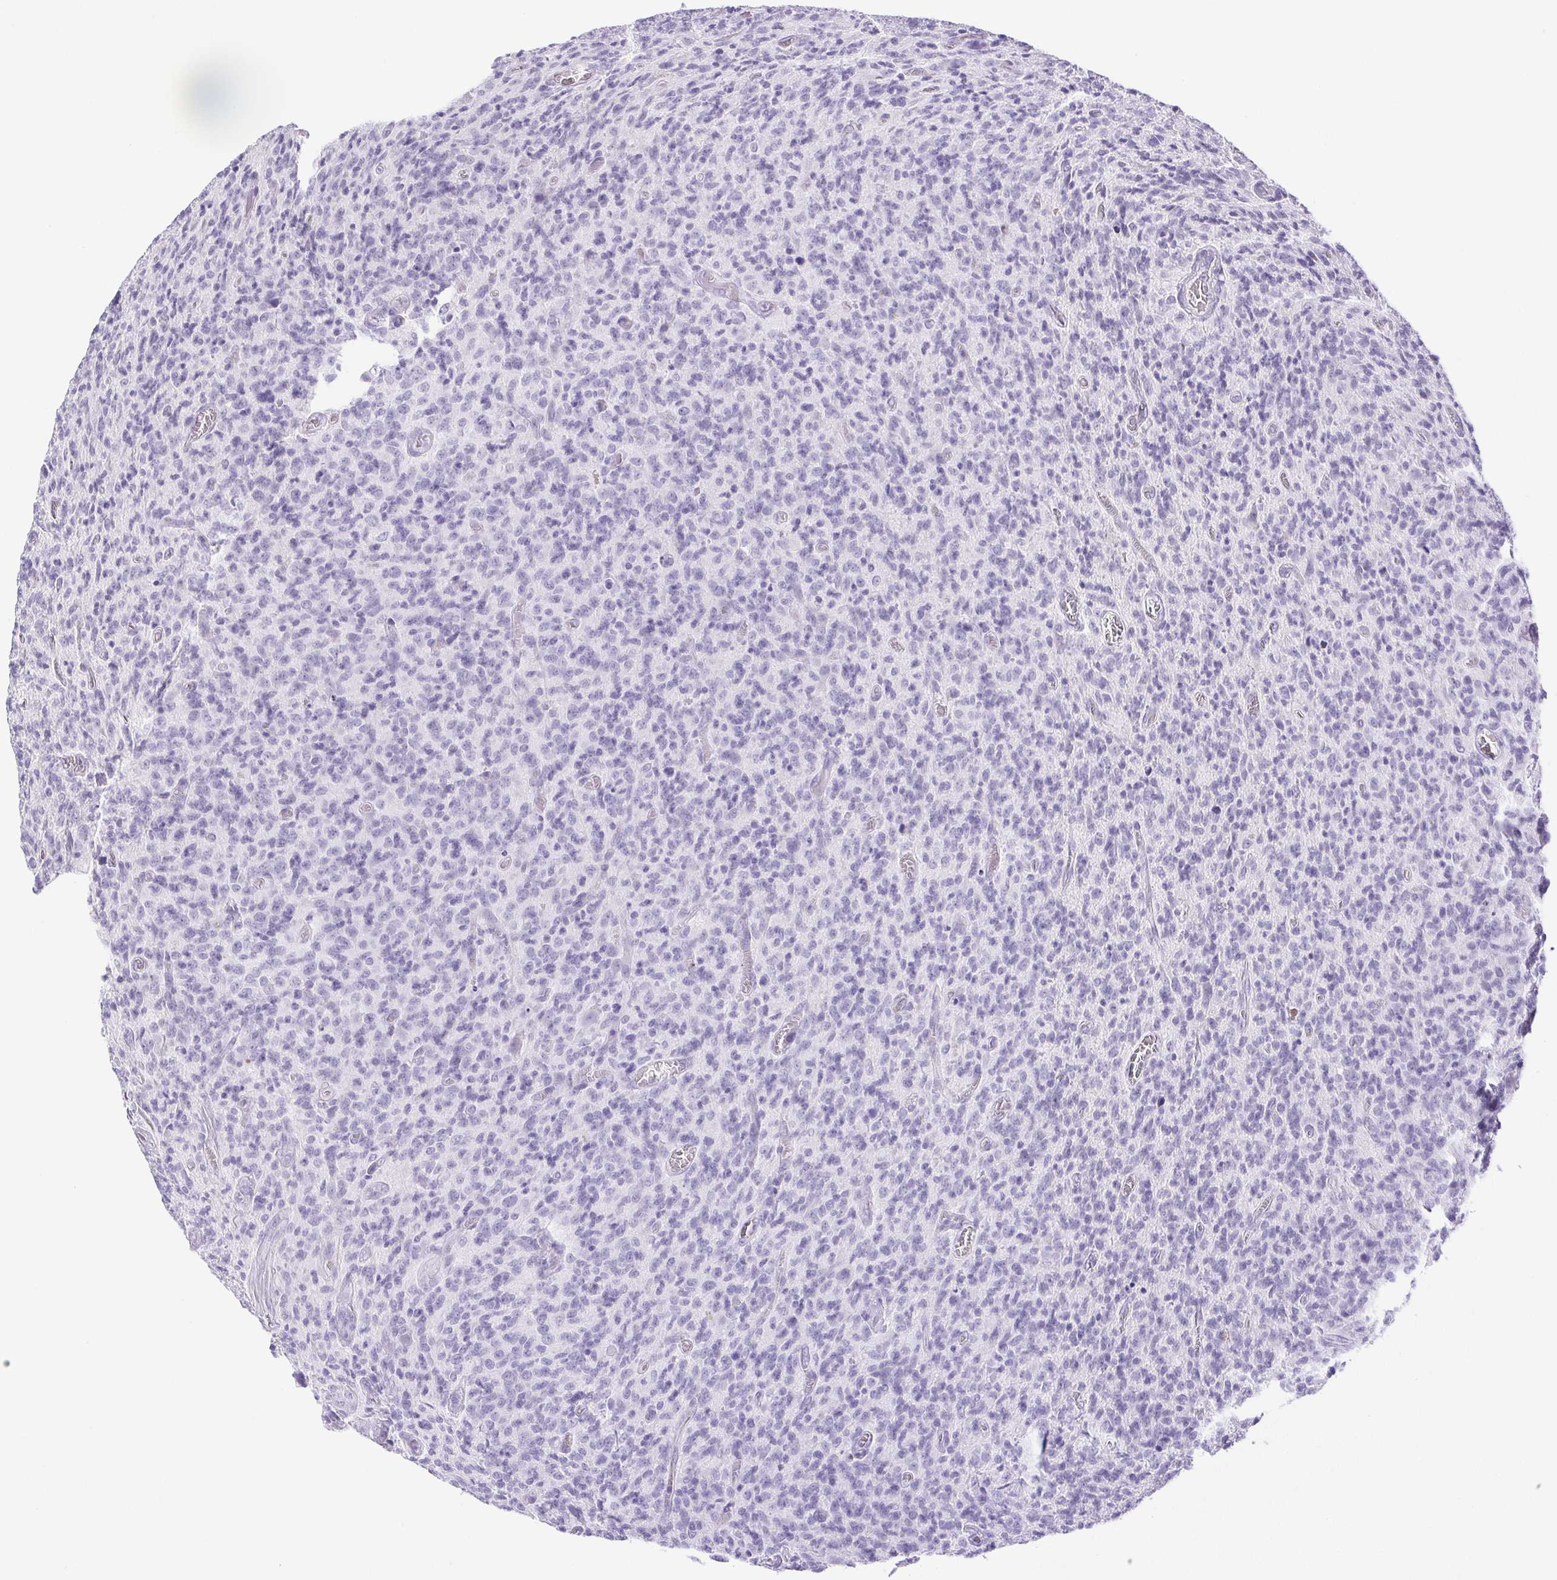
{"staining": {"intensity": "negative", "quantity": "none", "location": "none"}, "tissue": "glioma", "cell_type": "Tumor cells", "image_type": "cancer", "snomed": [{"axis": "morphology", "description": "Glioma, malignant, High grade"}, {"axis": "topography", "description": "Brain"}], "caption": "The IHC photomicrograph has no significant staining in tumor cells of malignant glioma (high-grade) tissue.", "gene": "PAPPA2", "patient": {"sex": "male", "age": 76}}